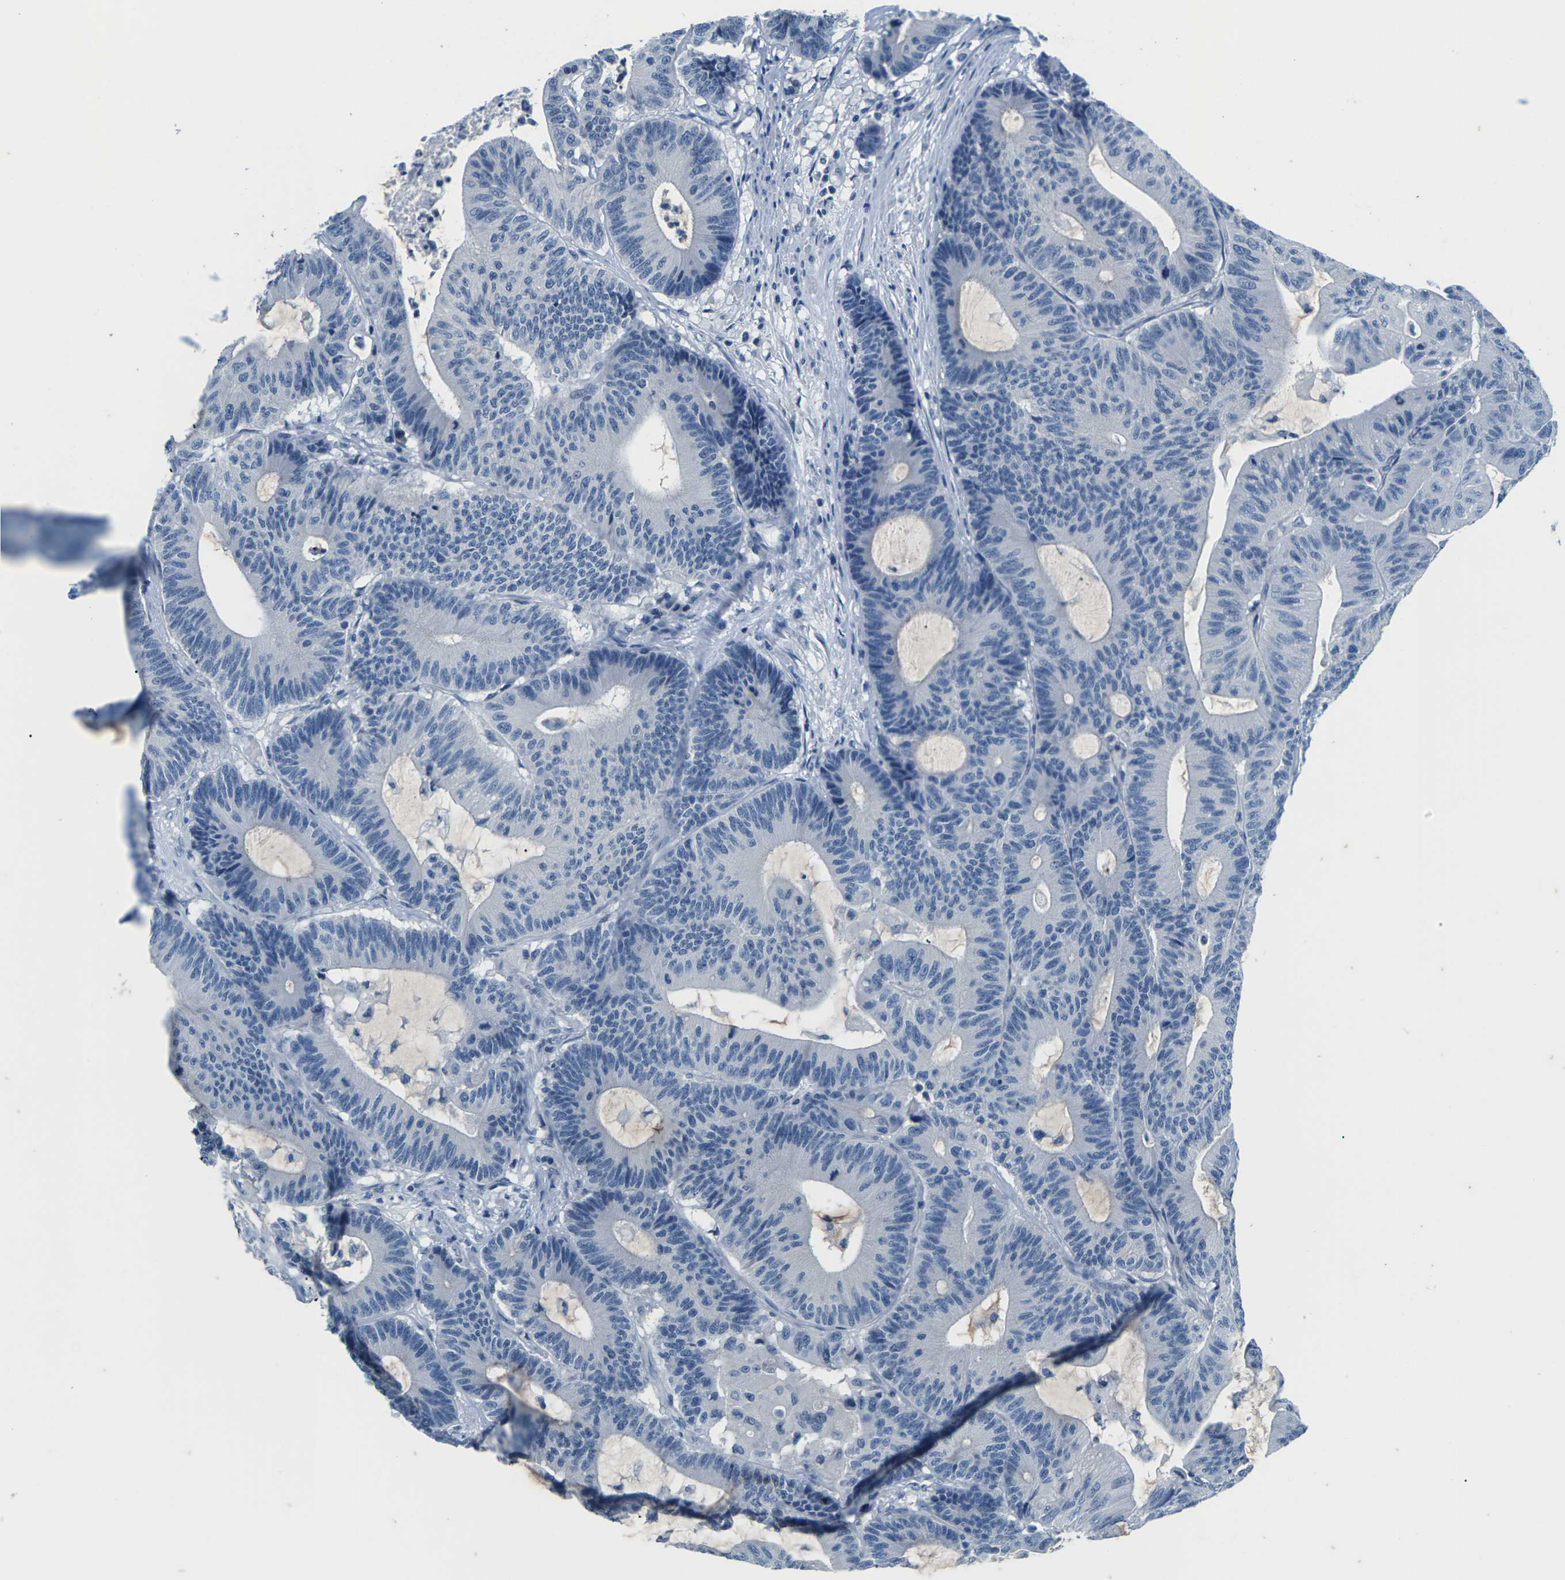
{"staining": {"intensity": "negative", "quantity": "none", "location": "none"}, "tissue": "colorectal cancer", "cell_type": "Tumor cells", "image_type": "cancer", "snomed": [{"axis": "morphology", "description": "Adenocarcinoma, NOS"}, {"axis": "topography", "description": "Colon"}], "caption": "High magnification brightfield microscopy of colorectal cancer stained with DAB (brown) and counterstained with hematoxylin (blue): tumor cells show no significant staining.", "gene": "UMOD", "patient": {"sex": "female", "age": 84}}